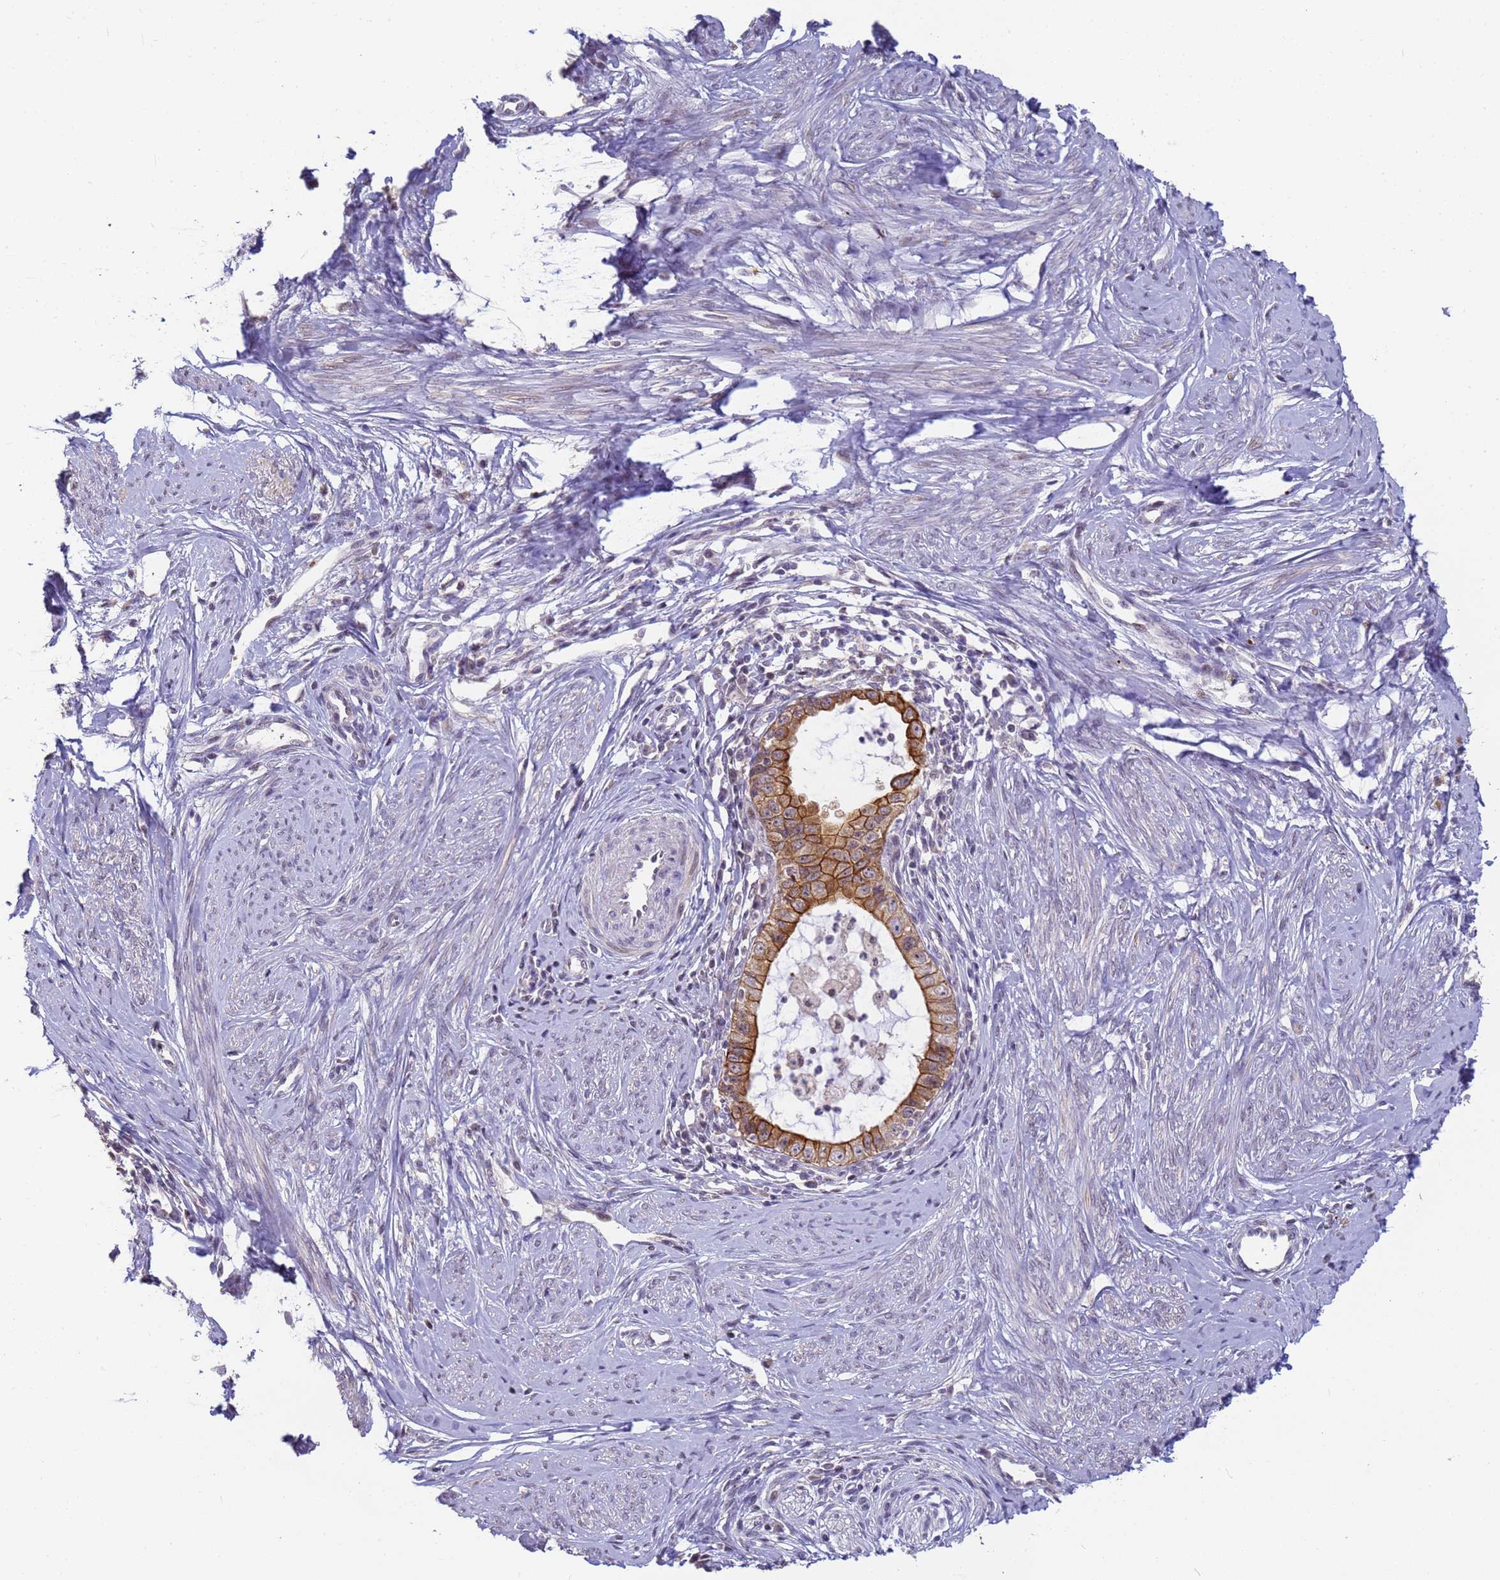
{"staining": {"intensity": "strong", "quantity": ">75%", "location": "cytoplasmic/membranous"}, "tissue": "cervical cancer", "cell_type": "Tumor cells", "image_type": "cancer", "snomed": [{"axis": "morphology", "description": "Adenocarcinoma, NOS"}, {"axis": "topography", "description": "Cervix"}], "caption": "Brown immunohistochemical staining in human cervical cancer demonstrates strong cytoplasmic/membranous expression in approximately >75% of tumor cells.", "gene": "VWA3A", "patient": {"sex": "female", "age": 36}}